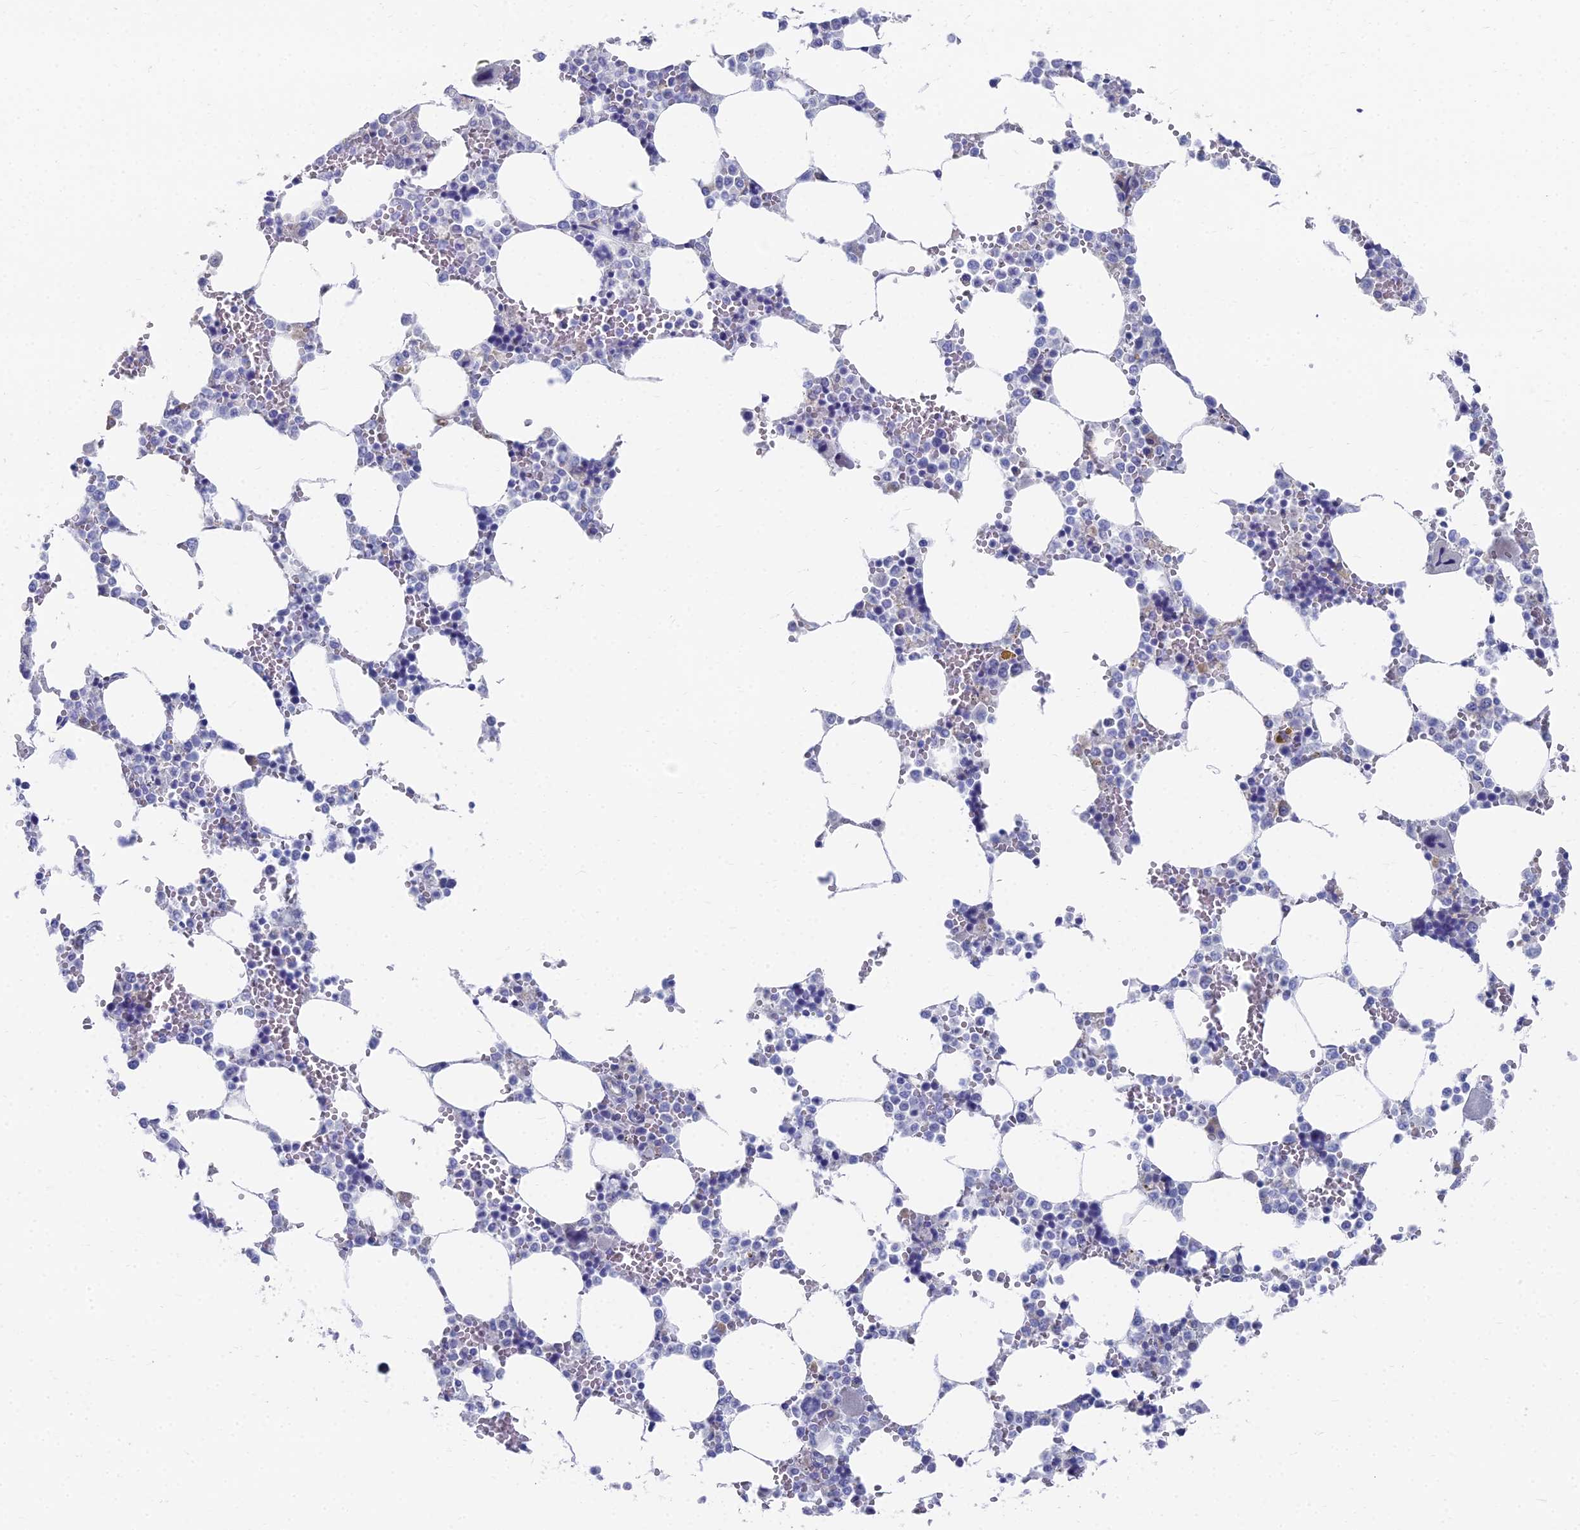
{"staining": {"intensity": "negative", "quantity": "none", "location": "none"}, "tissue": "bone marrow", "cell_type": "Hematopoietic cells", "image_type": "normal", "snomed": [{"axis": "morphology", "description": "Normal tissue, NOS"}, {"axis": "topography", "description": "Bone marrow"}], "caption": "DAB immunohistochemical staining of normal bone marrow reveals no significant positivity in hematopoietic cells.", "gene": "TNNT3", "patient": {"sex": "male", "age": 64}}